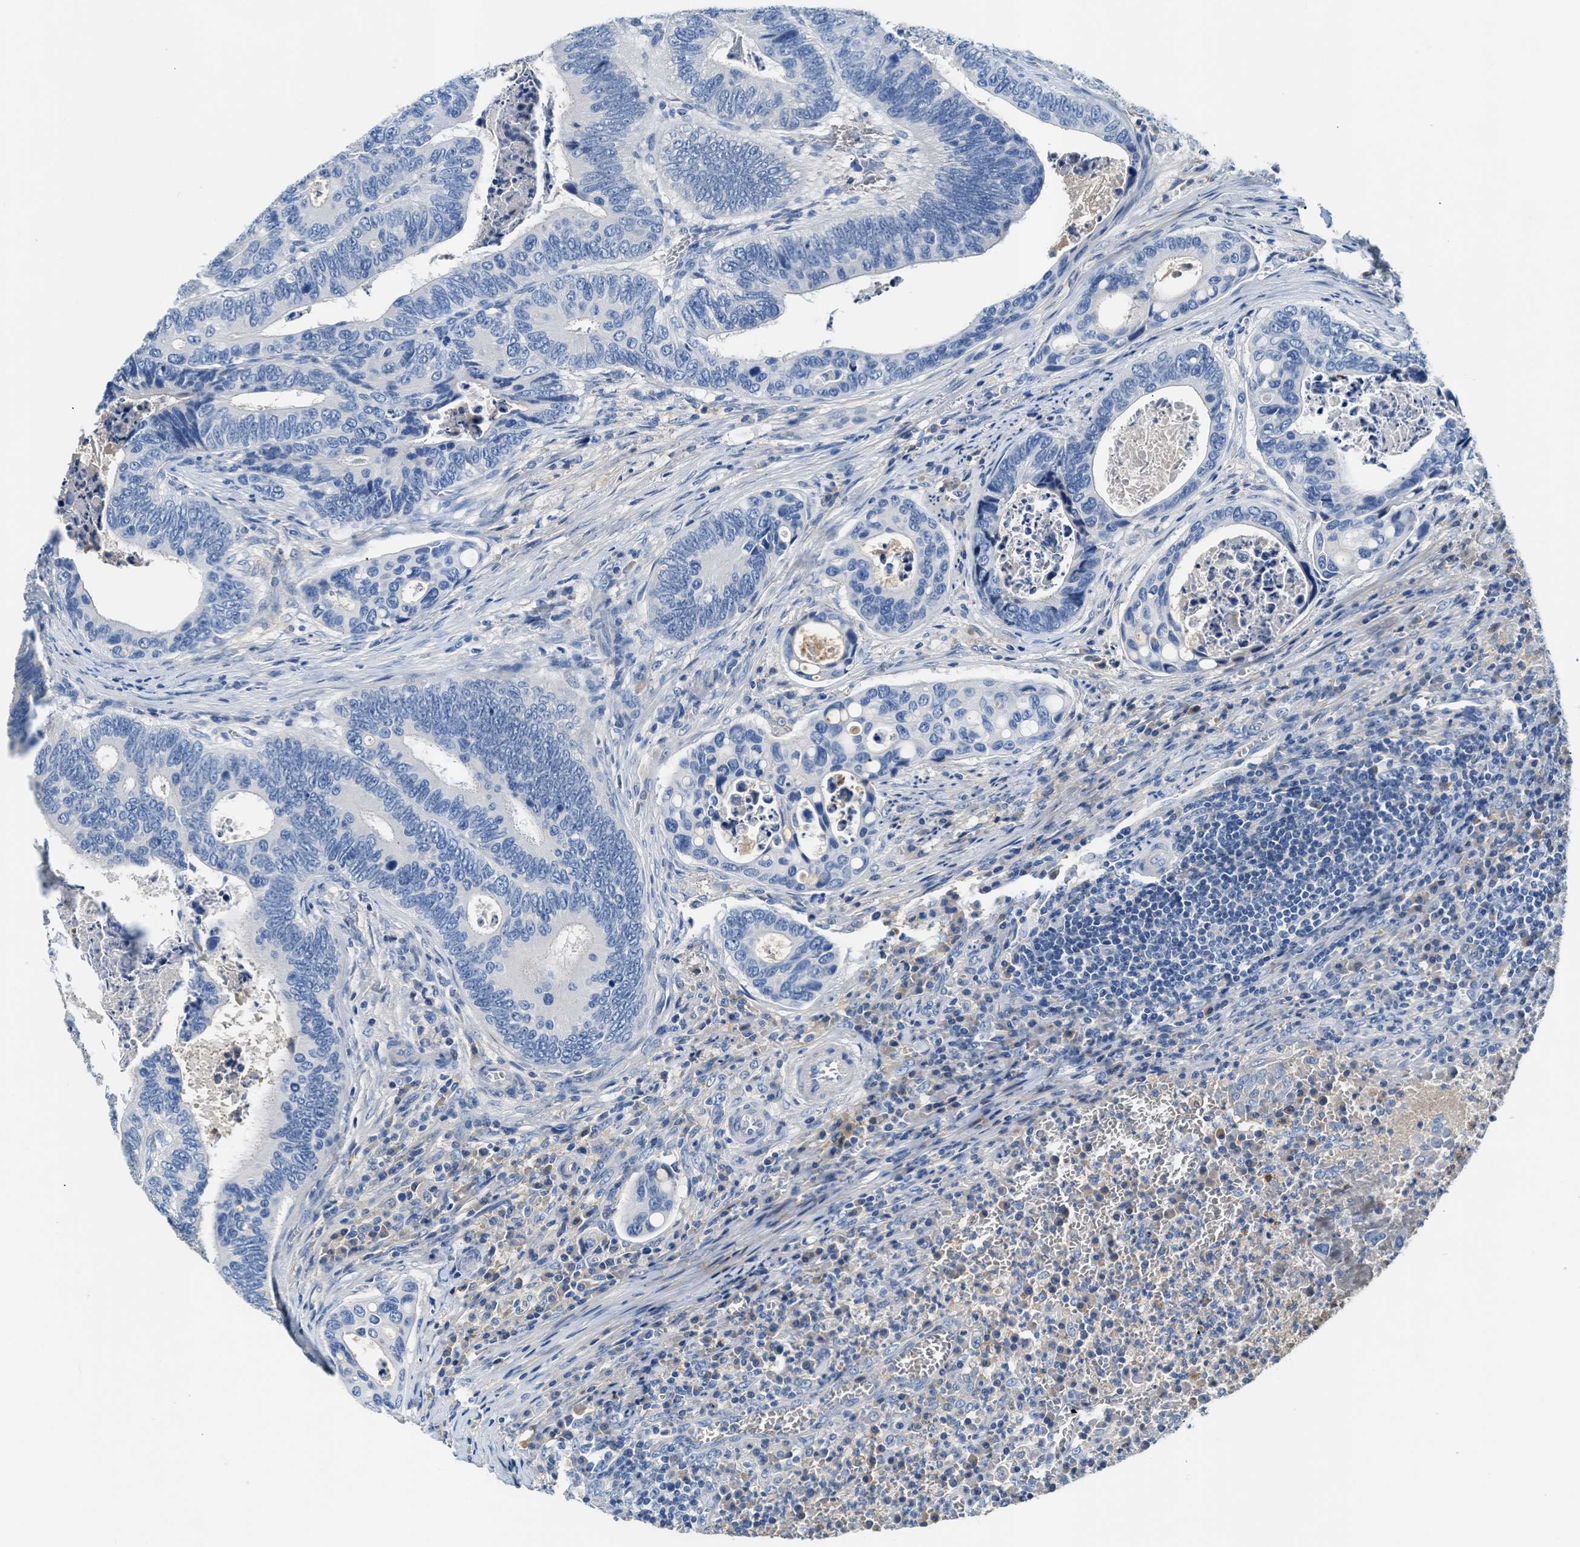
{"staining": {"intensity": "negative", "quantity": "none", "location": "none"}, "tissue": "colorectal cancer", "cell_type": "Tumor cells", "image_type": "cancer", "snomed": [{"axis": "morphology", "description": "Inflammation, NOS"}, {"axis": "morphology", "description": "Adenocarcinoma, NOS"}, {"axis": "topography", "description": "Colon"}], "caption": "This is a image of IHC staining of colorectal cancer, which shows no staining in tumor cells.", "gene": "RWDD2B", "patient": {"sex": "male", "age": 72}}